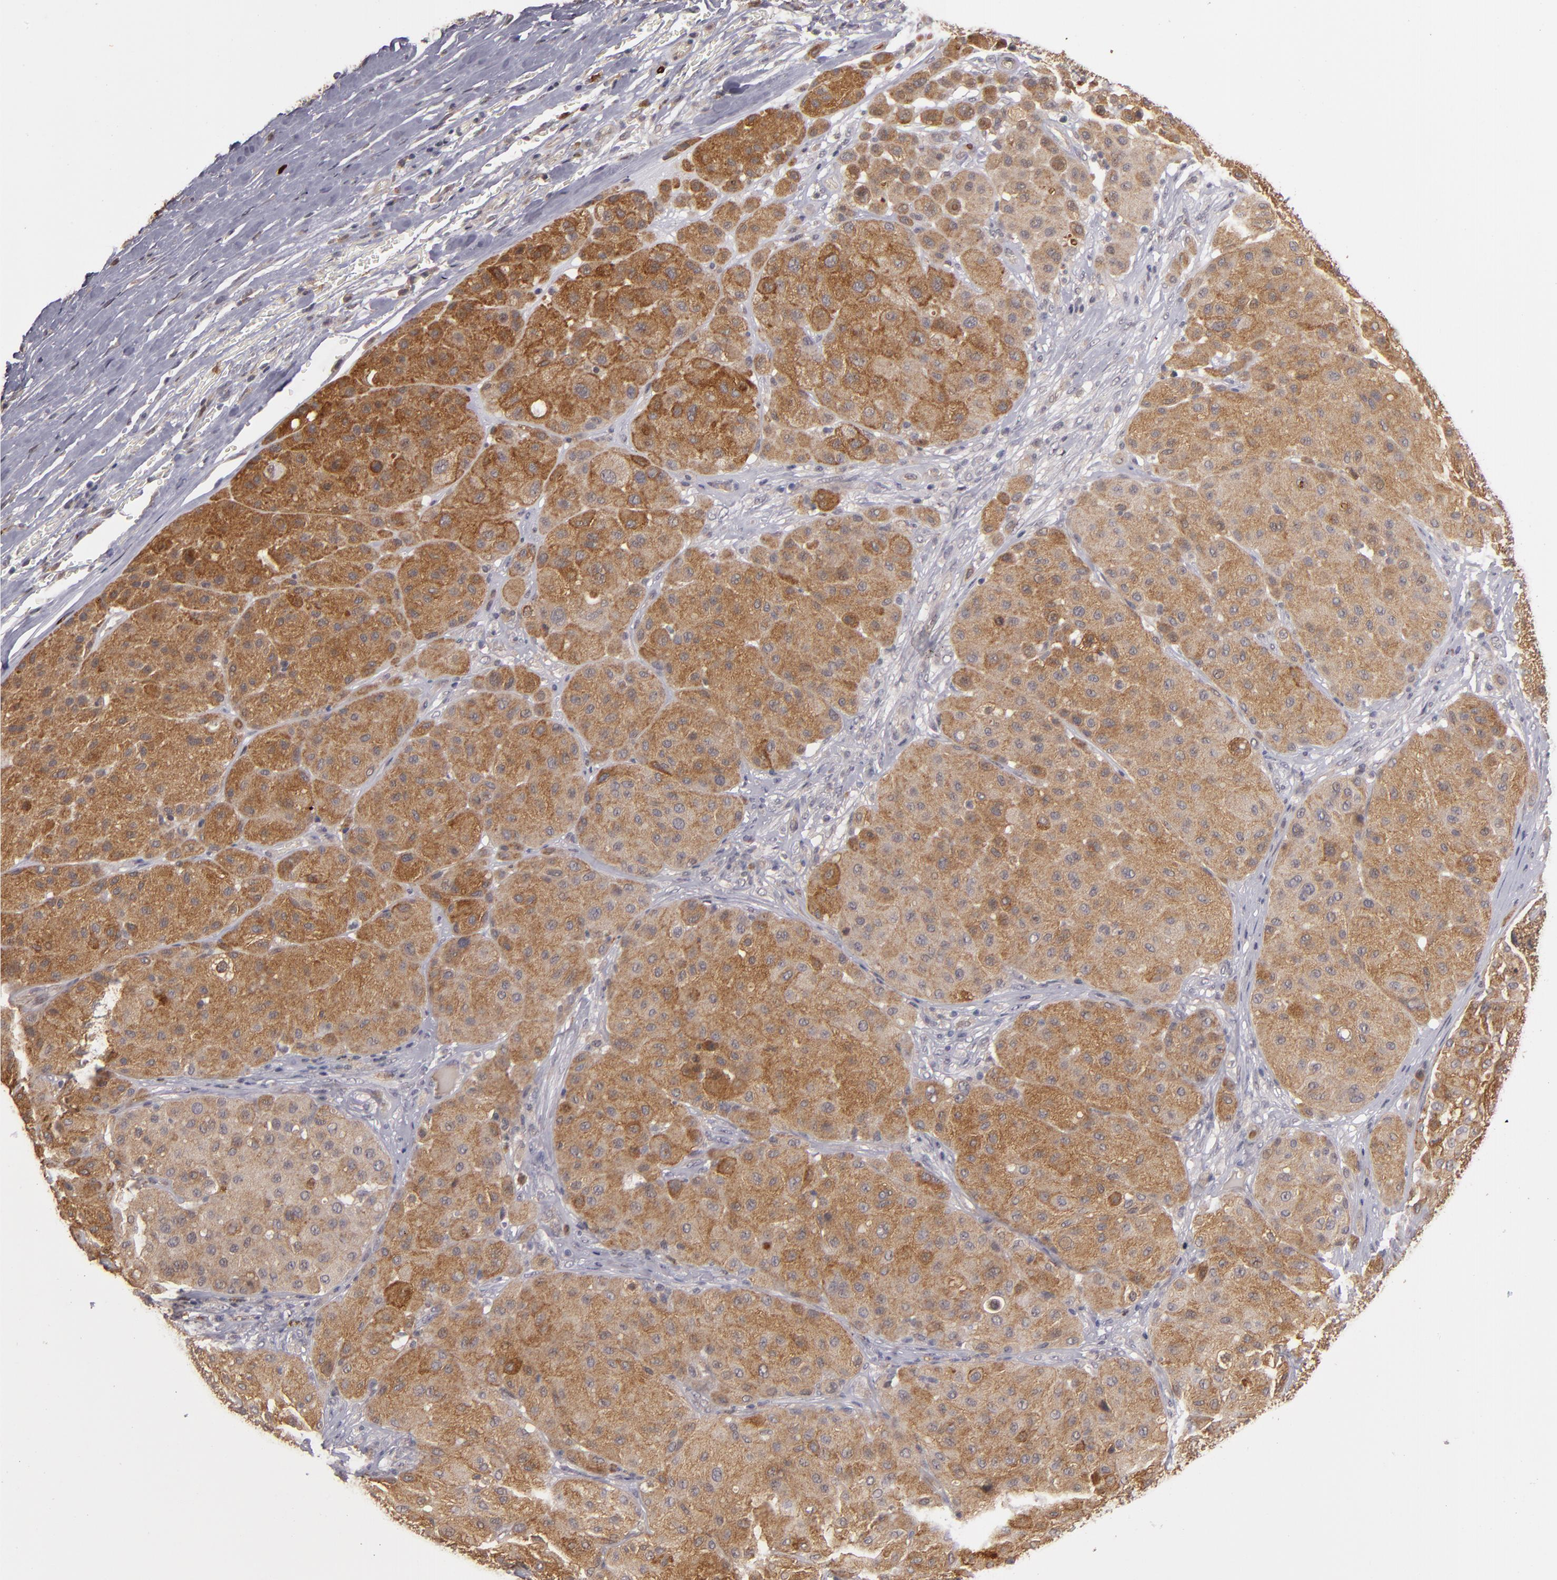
{"staining": {"intensity": "moderate", "quantity": ">75%", "location": "cytoplasmic/membranous"}, "tissue": "melanoma", "cell_type": "Tumor cells", "image_type": "cancer", "snomed": [{"axis": "morphology", "description": "Normal tissue, NOS"}, {"axis": "morphology", "description": "Malignant melanoma, Metastatic site"}, {"axis": "topography", "description": "Skin"}], "caption": "There is medium levels of moderate cytoplasmic/membranous staining in tumor cells of malignant melanoma (metastatic site), as demonstrated by immunohistochemical staining (brown color).", "gene": "STX3", "patient": {"sex": "male", "age": 41}}